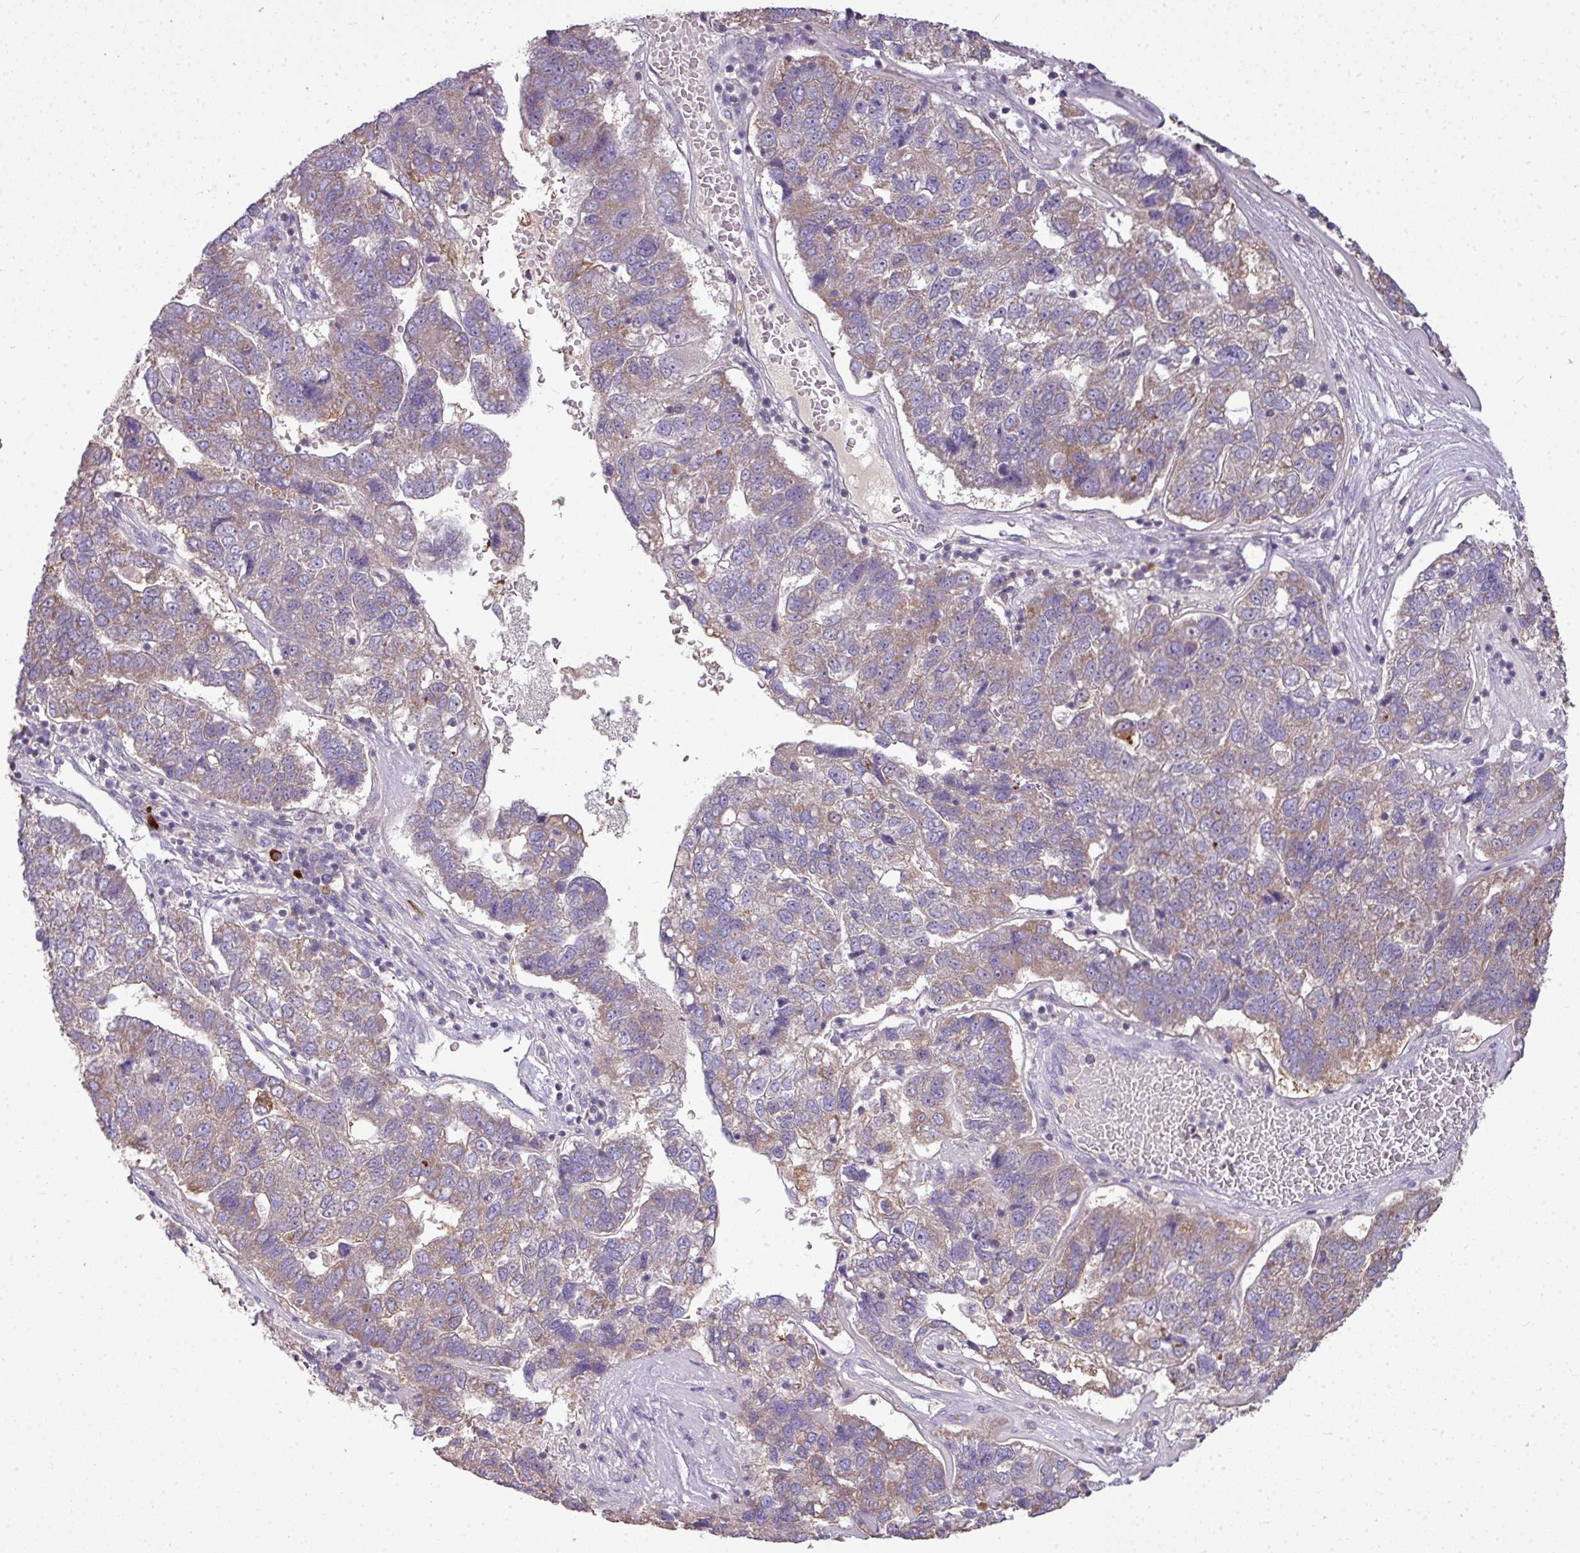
{"staining": {"intensity": "weak", "quantity": "25%-75%", "location": "cytoplasmic/membranous"}, "tissue": "pancreatic cancer", "cell_type": "Tumor cells", "image_type": "cancer", "snomed": [{"axis": "morphology", "description": "Adenocarcinoma, NOS"}, {"axis": "topography", "description": "Pancreas"}], "caption": "A brown stain highlights weak cytoplasmic/membranous expression of a protein in human adenocarcinoma (pancreatic) tumor cells.", "gene": "STAT5A", "patient": {"sex": "female", "age": 61}}